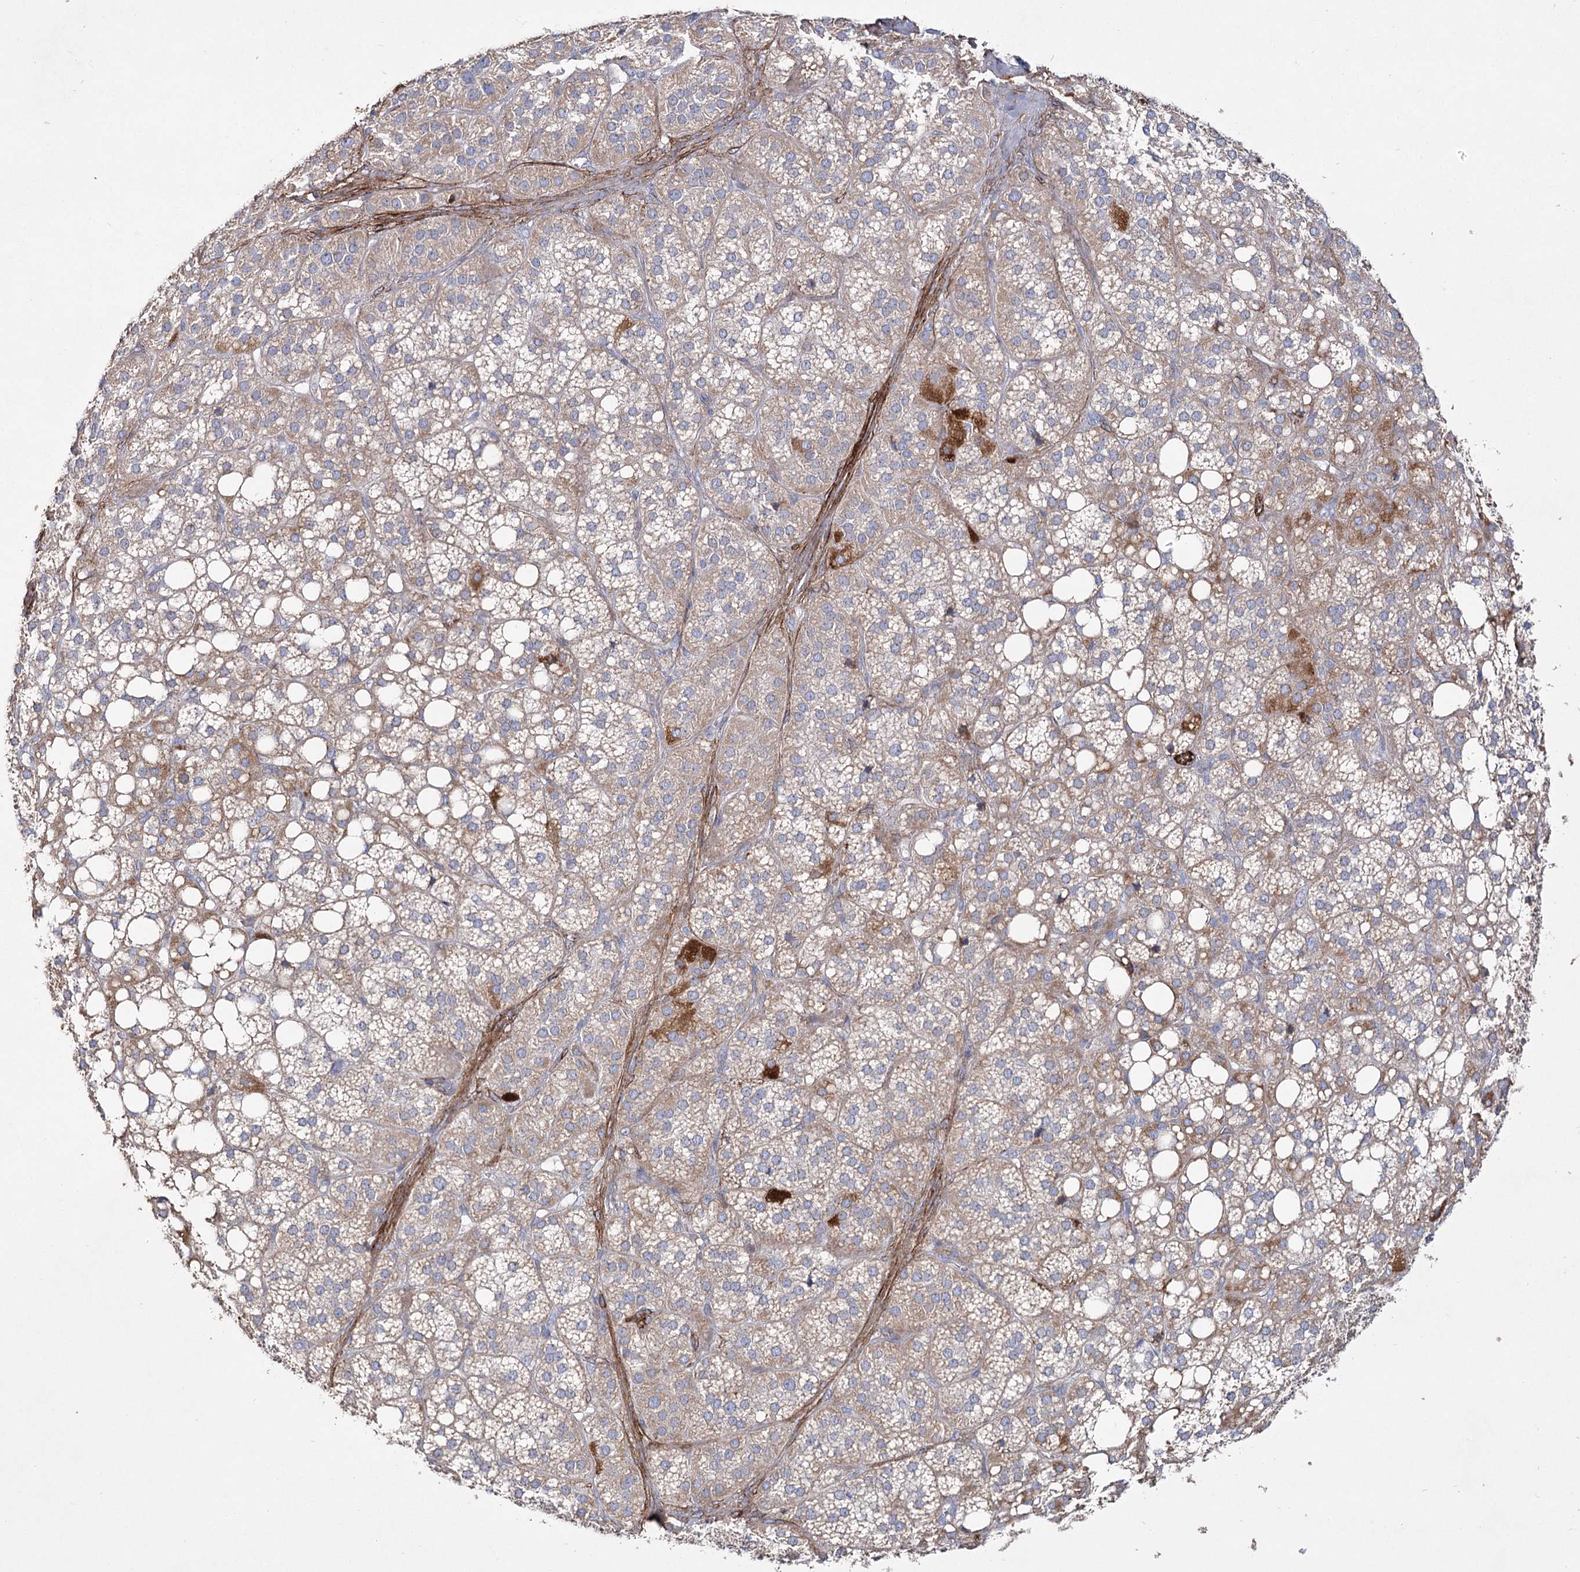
{"staining": {"intensity": "moderate", "quantity": "25%-75%", "location": "cytoplasmic/membranous"}, "tissue": "adrenal gland", "cell_type": "Glandular cells", "image_type": "normal", "snomed": [{"axis": "morphology", "description": "Normal tissue, NOS"}, {"axis": "topography", "description": "Adrenal gland"}], "caption": "Protein staining displays moderate cytoplasmic/membranous expression in about 25%-75% of glandular cells in benign adrenal gland.", "gene": "TMEM164", "patient": {"sex": "female", "age": 59}}